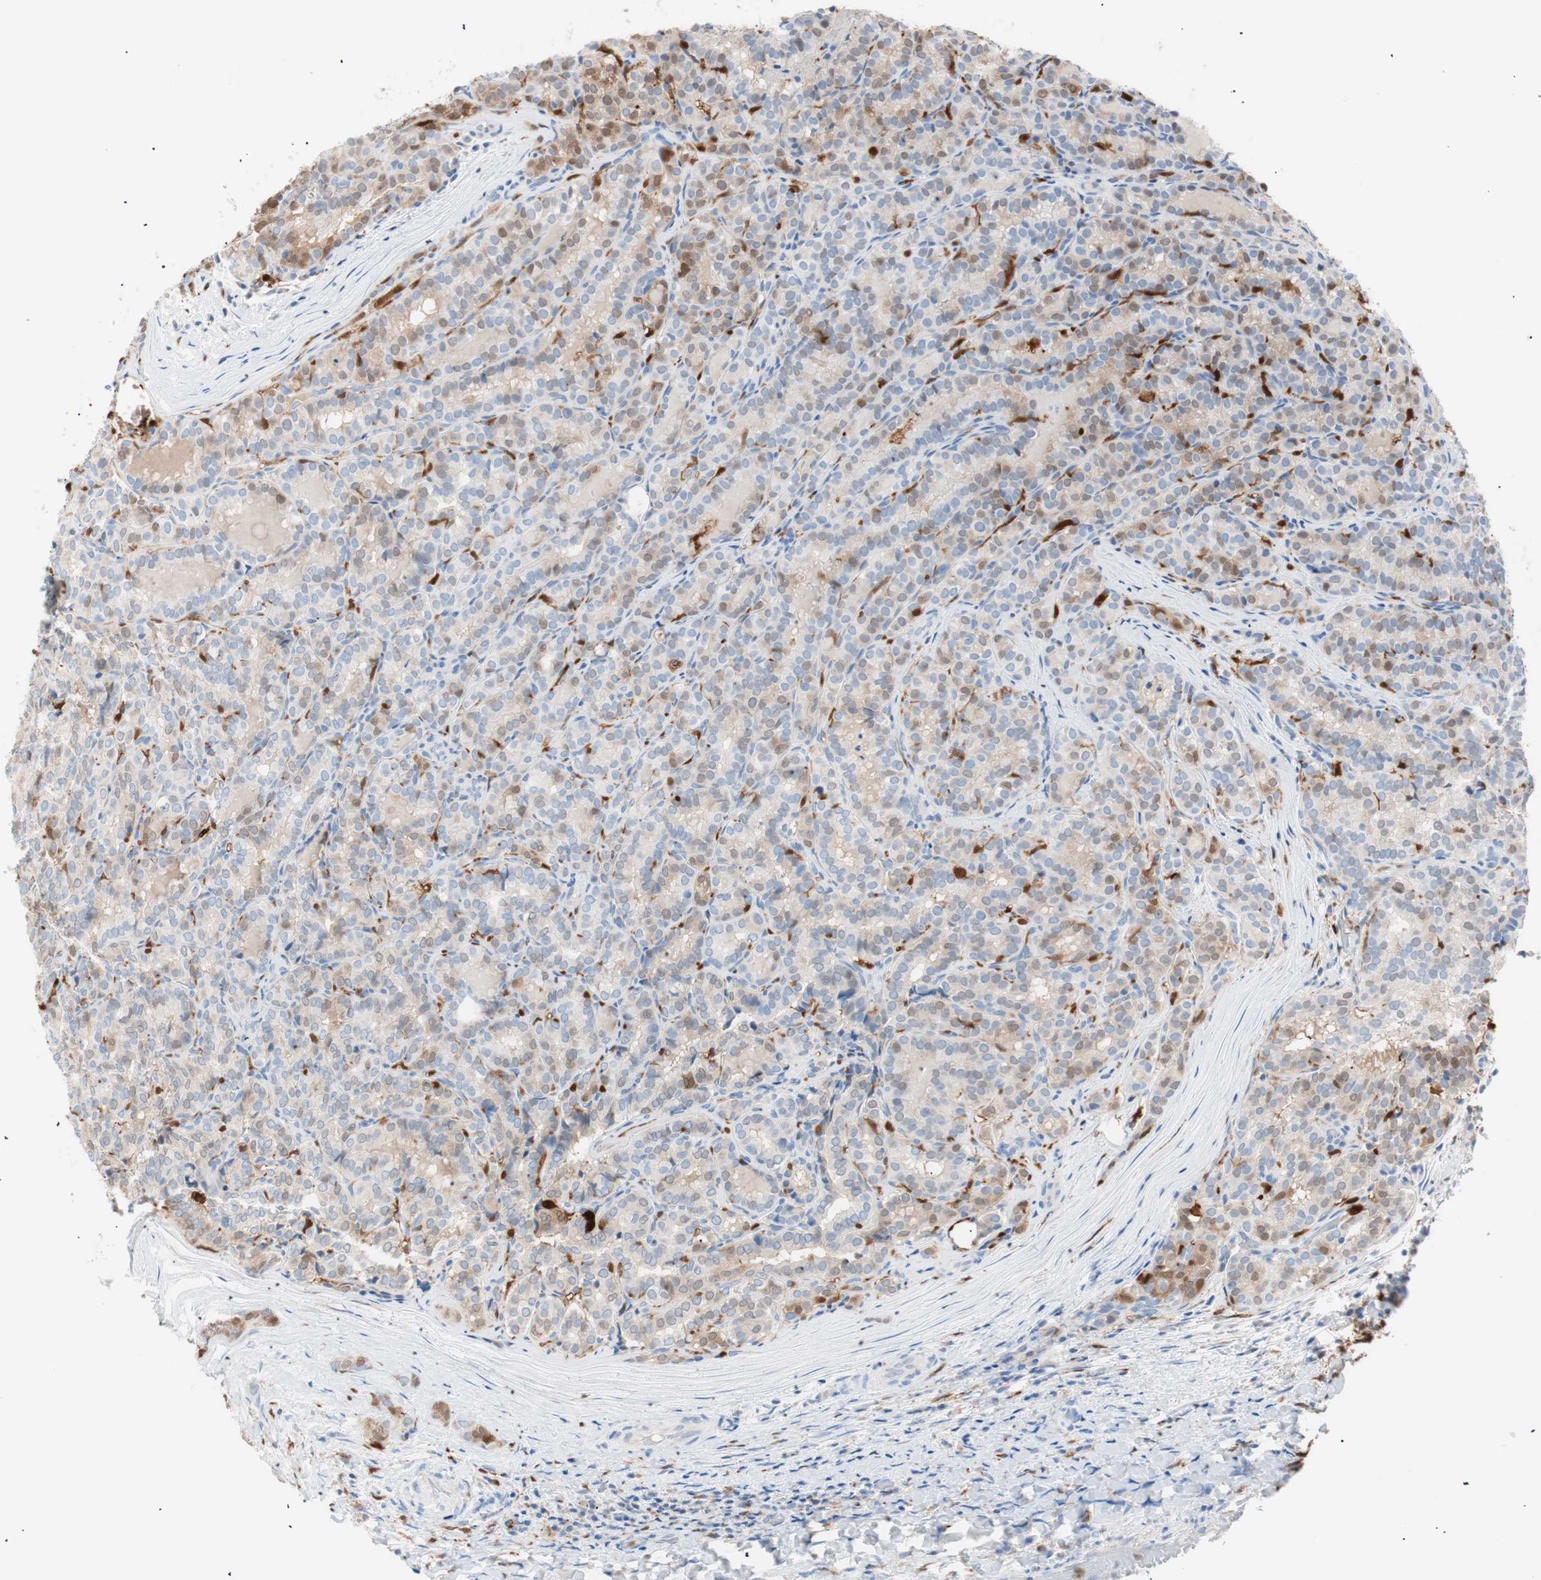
{"staining": {"intensity": "weak", "quantity": "25%-75%", "location": "cytoplasmic/membranous,nuclear"}, "tissue": "thyroid cancer", "cell_type": "Tumor cells", "image_type": "cancer", "snomed": [{"axis": "morphology", "description": "Normal tissue, NOS"}, {"axis": "morphology", "description": "Papillary adenocarcinoma, NOS"}, {"axis": "topography", "description": "Thyroid gland"}], "caption": "Papillary adenocarcinoma (thyroid) tissue exhibits weak cytoplasmic/membranous and nuclear expression in approximately 25%-75% of tumor cells", "gene": "IL18", "patient": {"sex": "female", "age": 30}}